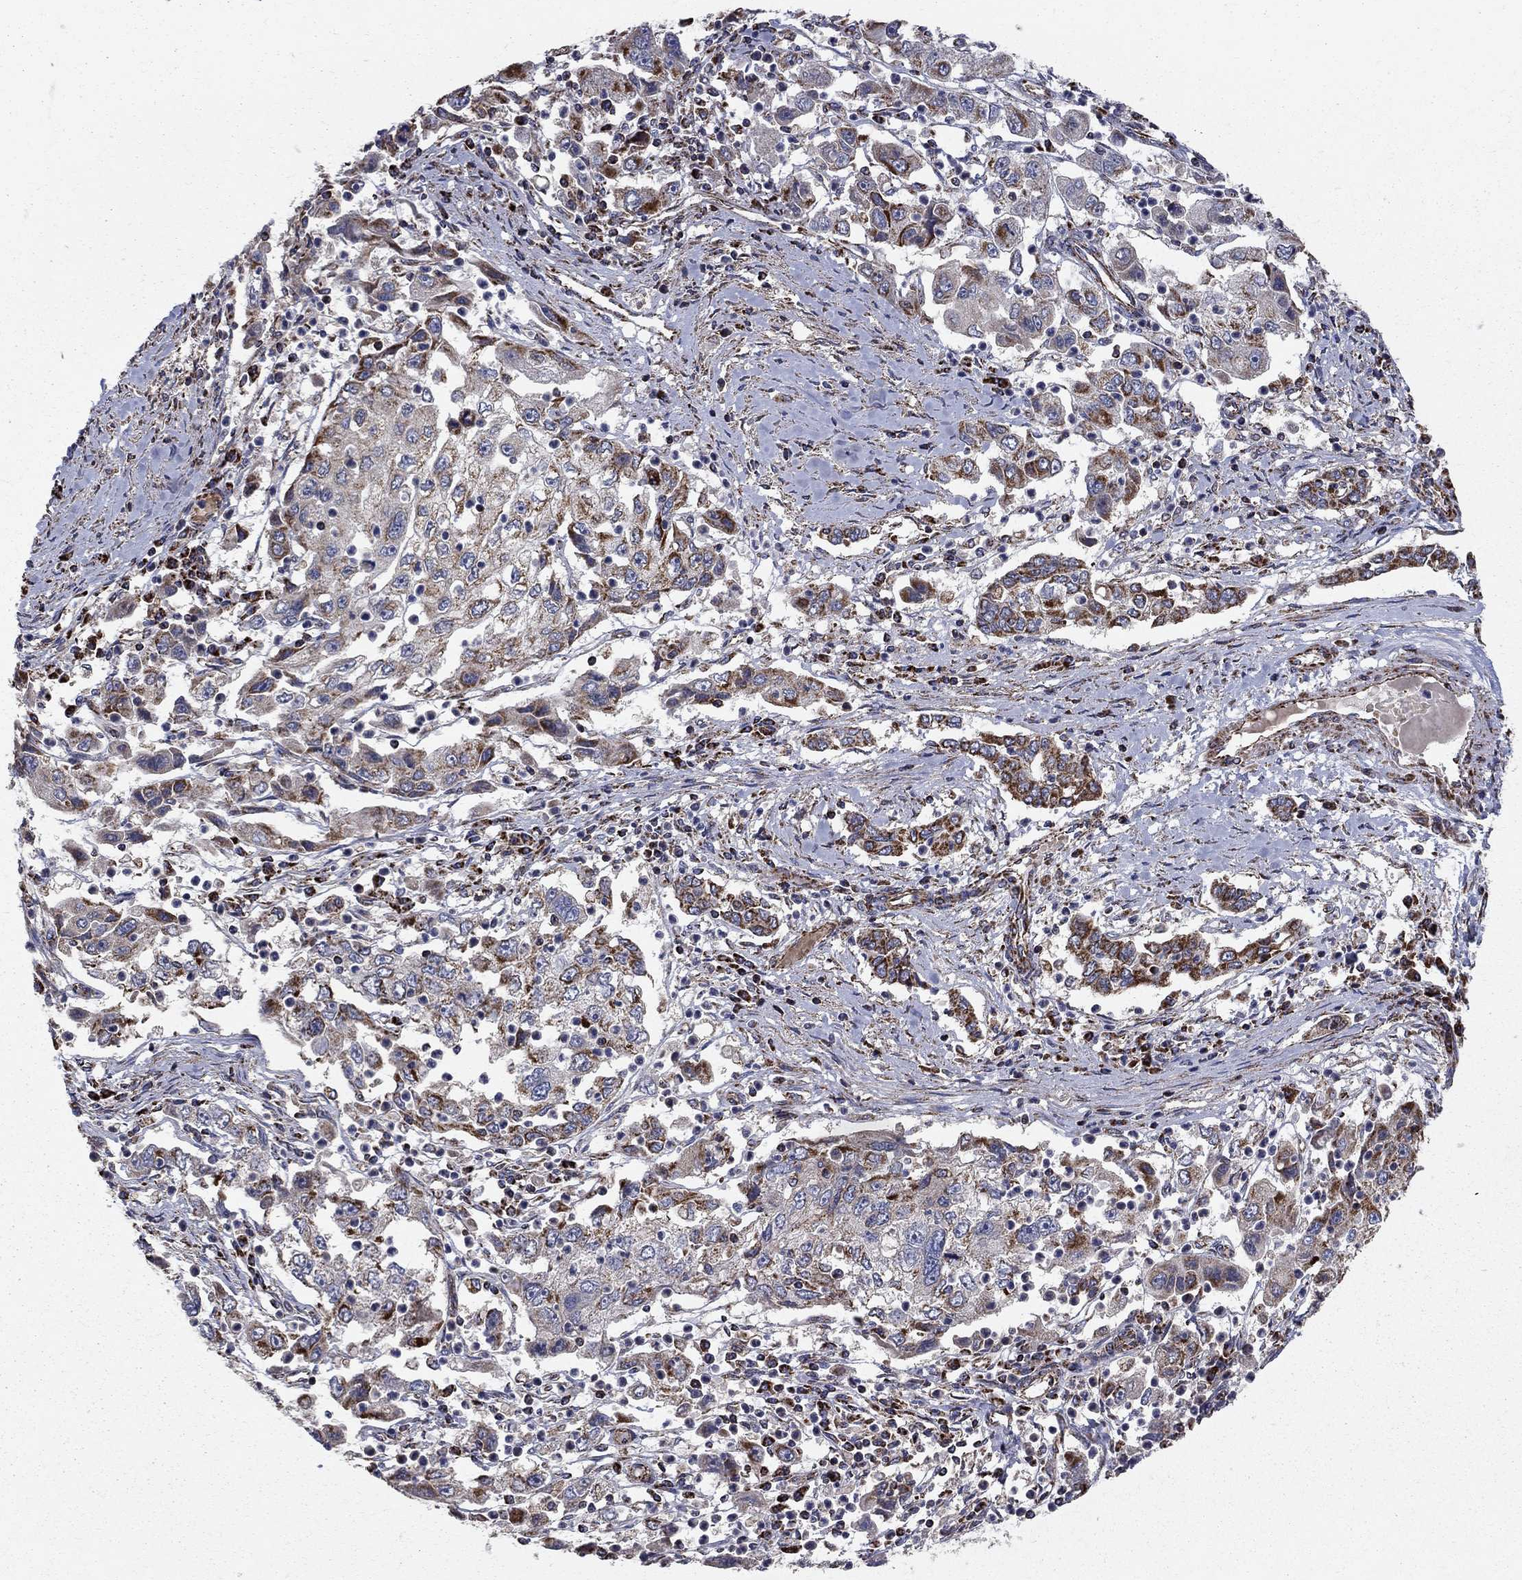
{"staining": {"intensity": "strong", "quantity": "25%-75%", "location": "cytoplasmic/membranous"}, "tissue": "cervical cancer", "cell_type": "Tumor cells", "image_type": "cancer", "snomed": [{"axis": "morphology", "description": "Squamous cell carcinoma, NOS"}, {"axis": "topography", "description": "Cervix"}], "caption": "A brown stain shows strong cytoplasmic/membranous expression of a protein in squamous cell carcinoma (cervical) tumor cells.", "gene": "NDUFS8", "patient": {"sex": "female", "age": 36}}